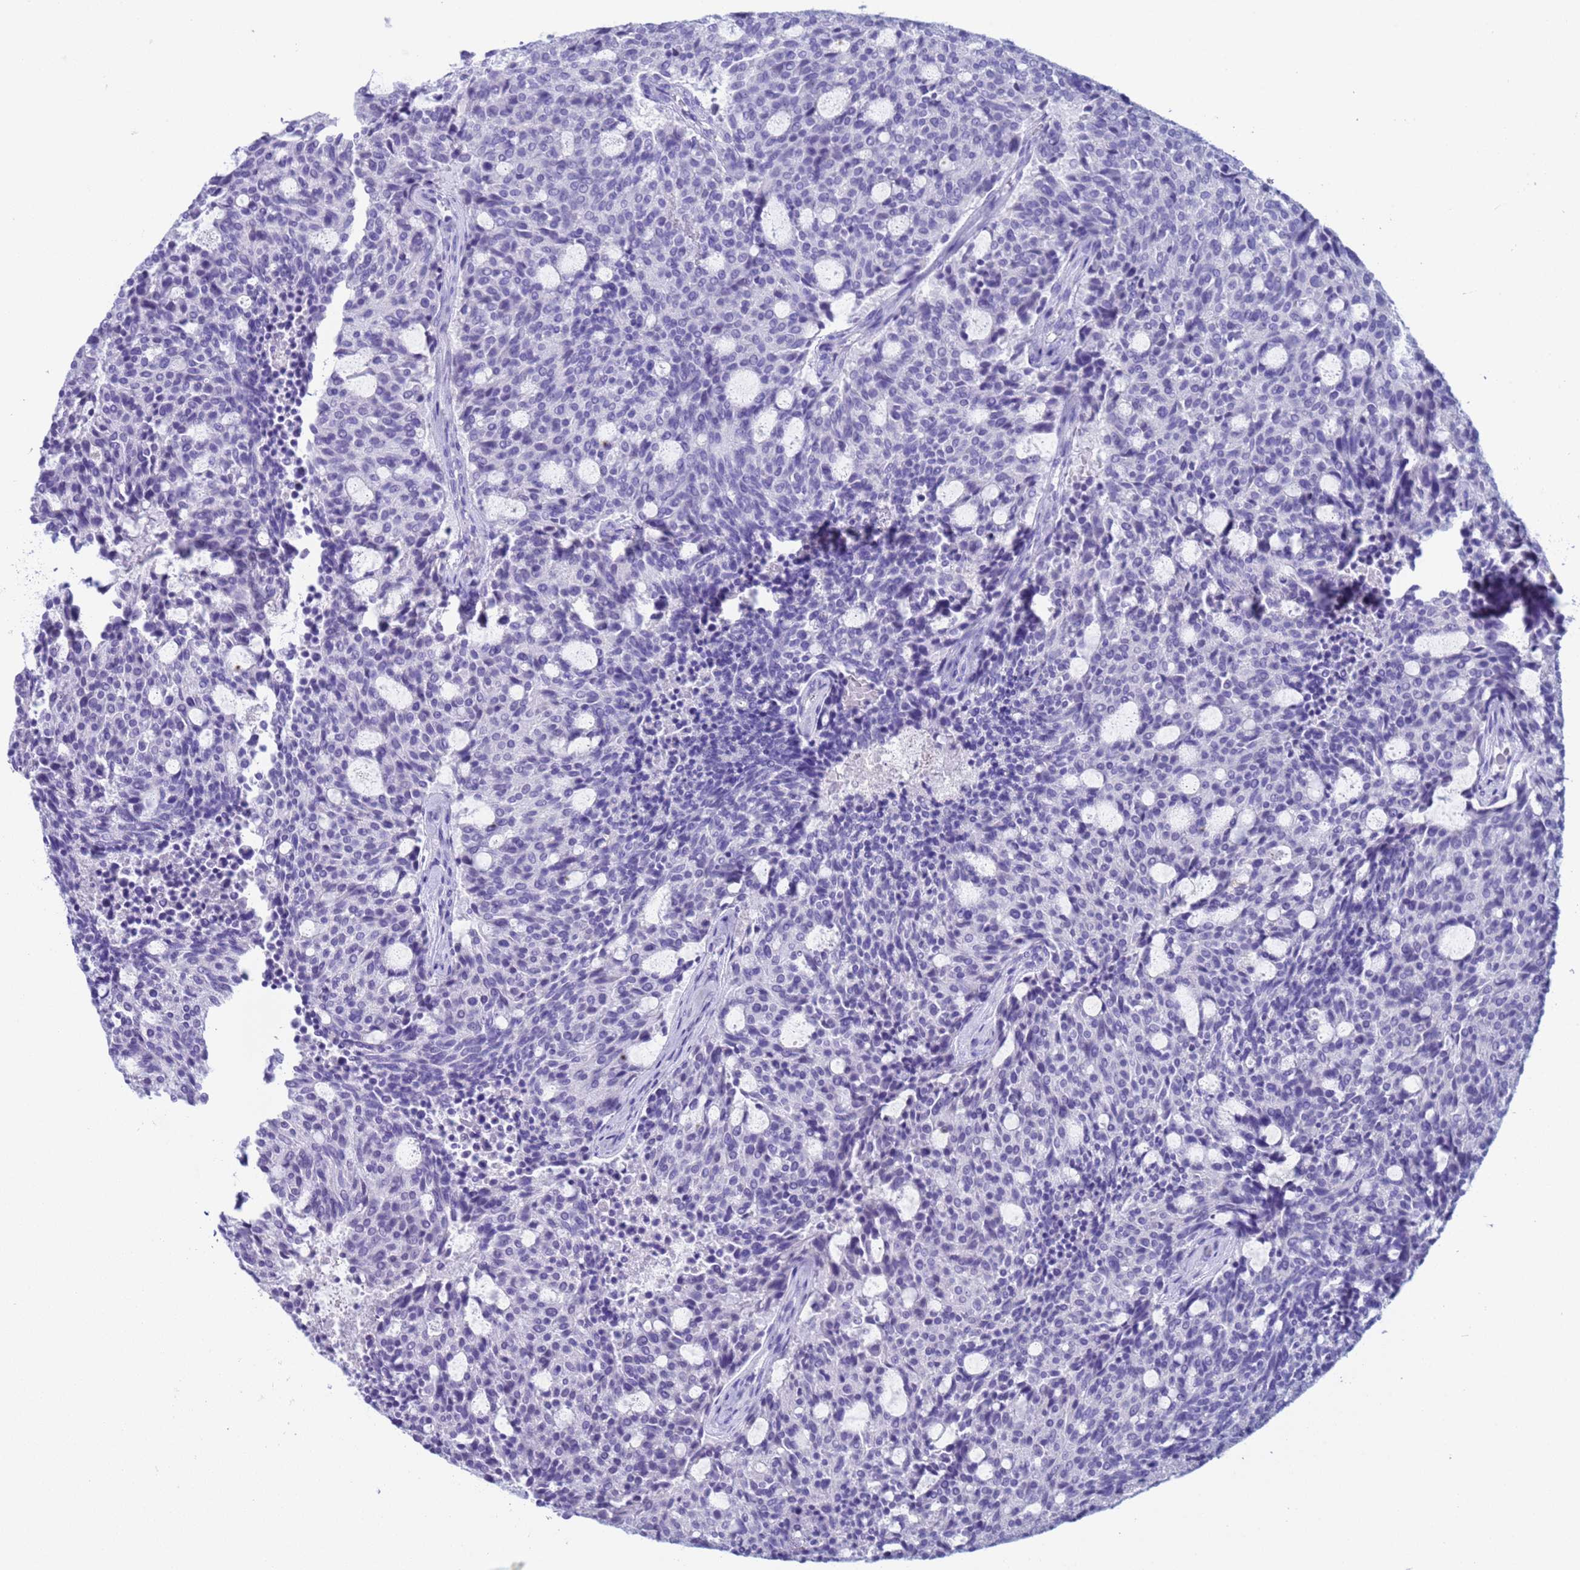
{"staining": {"intensity": "negative", "quantity": "none", "location": "none"}, "tissue": "carcinoid", "cell_type": "Tumor cells", "image_type": "cancer", "snomed": [{"axis": "morphology", "description": "Carcinoid, malignant, NOS"}, {"axis": "topography", "description": "Pancreas"}], "caption": "This is an IHC histopathology image of human malignant carcinoid. There is no staining in tumor cells.", "gene": "CKM", "patient": {"sex": "female", "age": 54}}